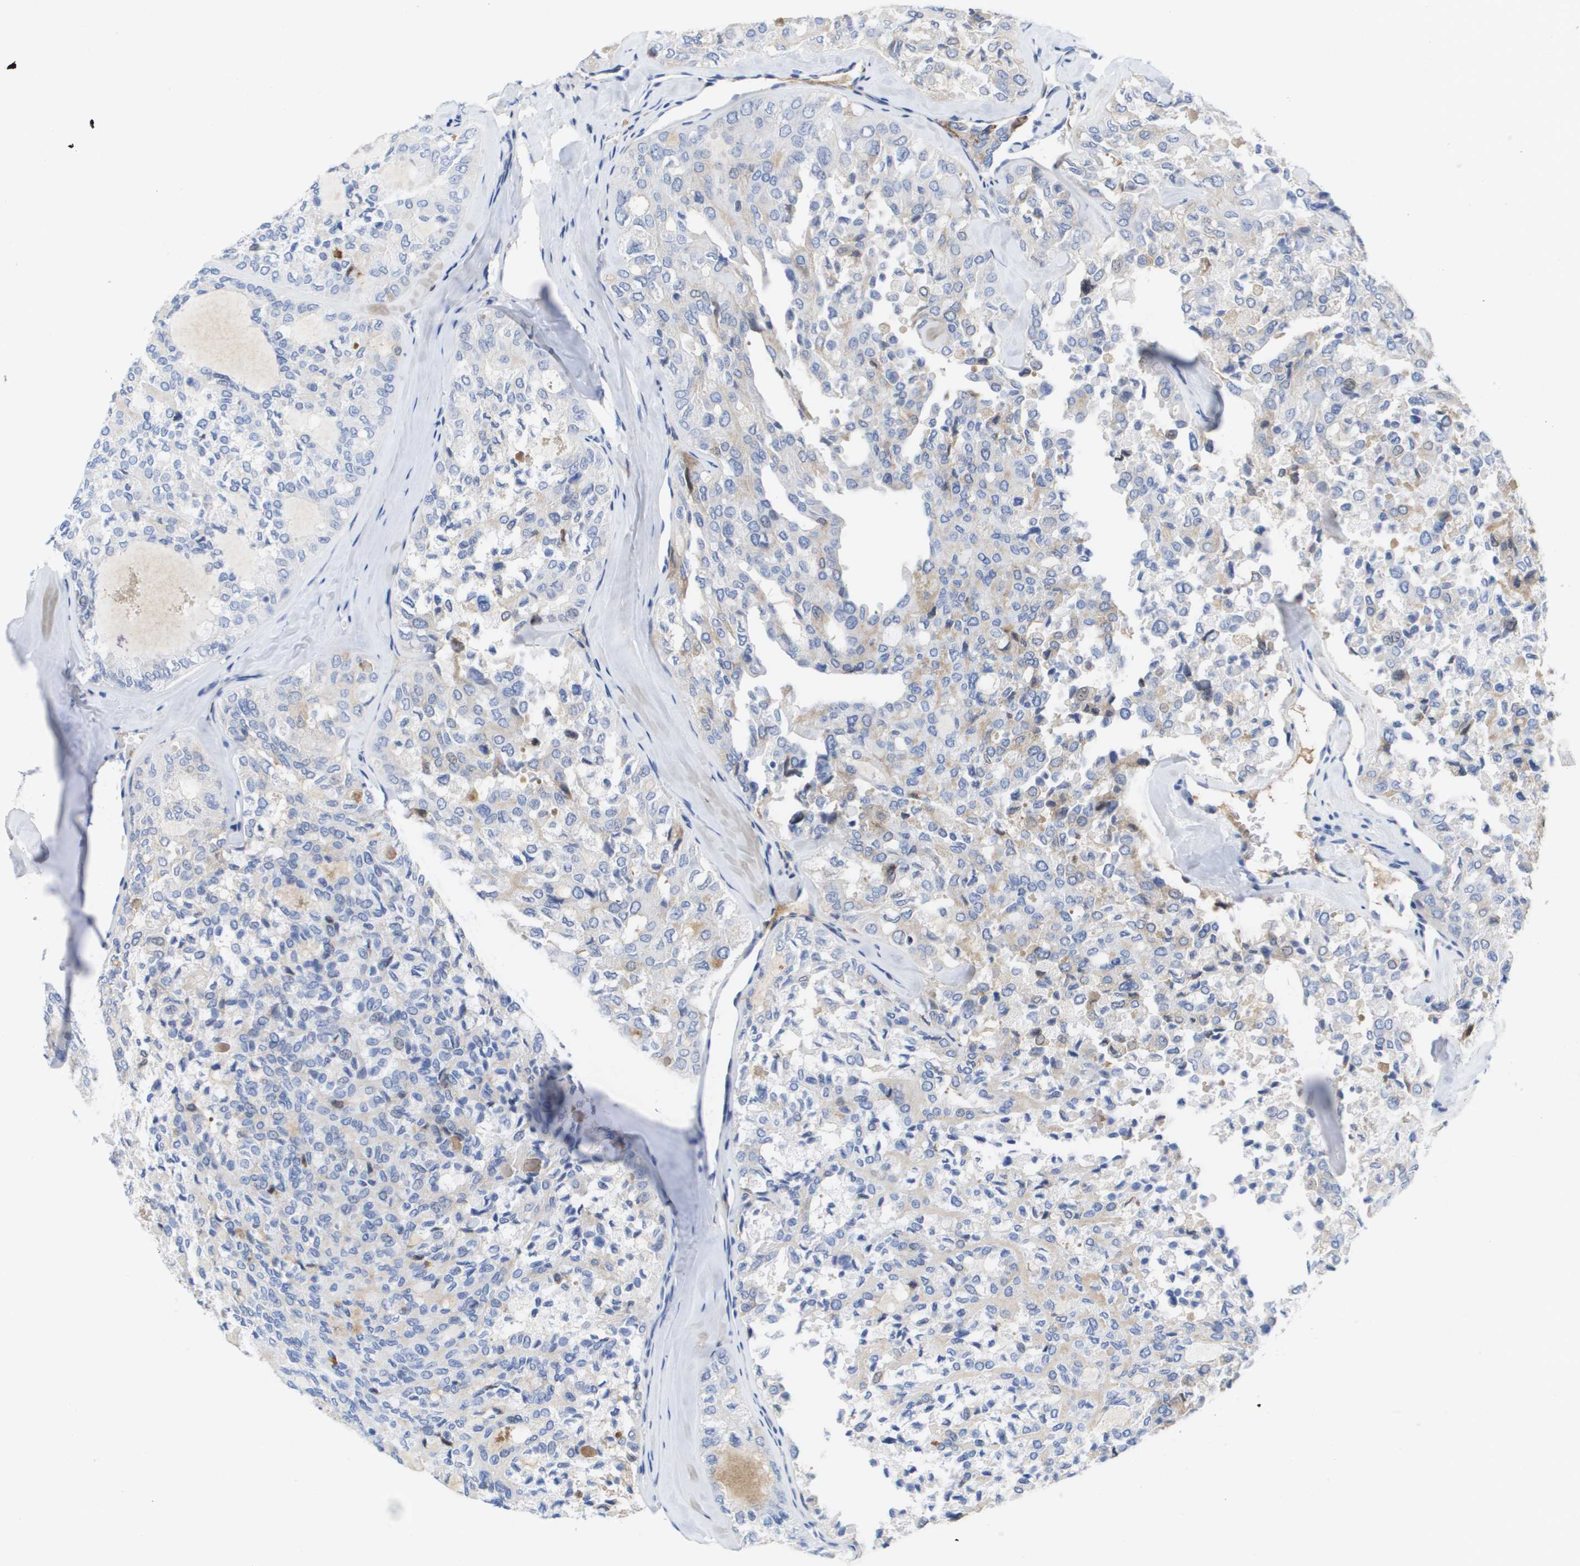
{"staining": {"intensity": "weak", "quantity": "<25%", "location": "cytoplasmic/membranous"}, "tissue": "thyroid cancer", "cell_type": "Tumor cells", "image_type": "cancer", "snomed": [{"axis": "morphology", "description": "Follicular adenoma carcinoma, NOS"}, {"axis": "topography", "description": "Thyroid gland"}], "caption": "Photomicrograph shows no significant protein expression in tumor cells of thyroid follicular adenoma carcinoma. The staining is performed using DAB brown chromogen with nuclei counter-stained in using hematoxylin.", "gene": "SERPINC1", "patient": {"sex": "male", "age": 75}}